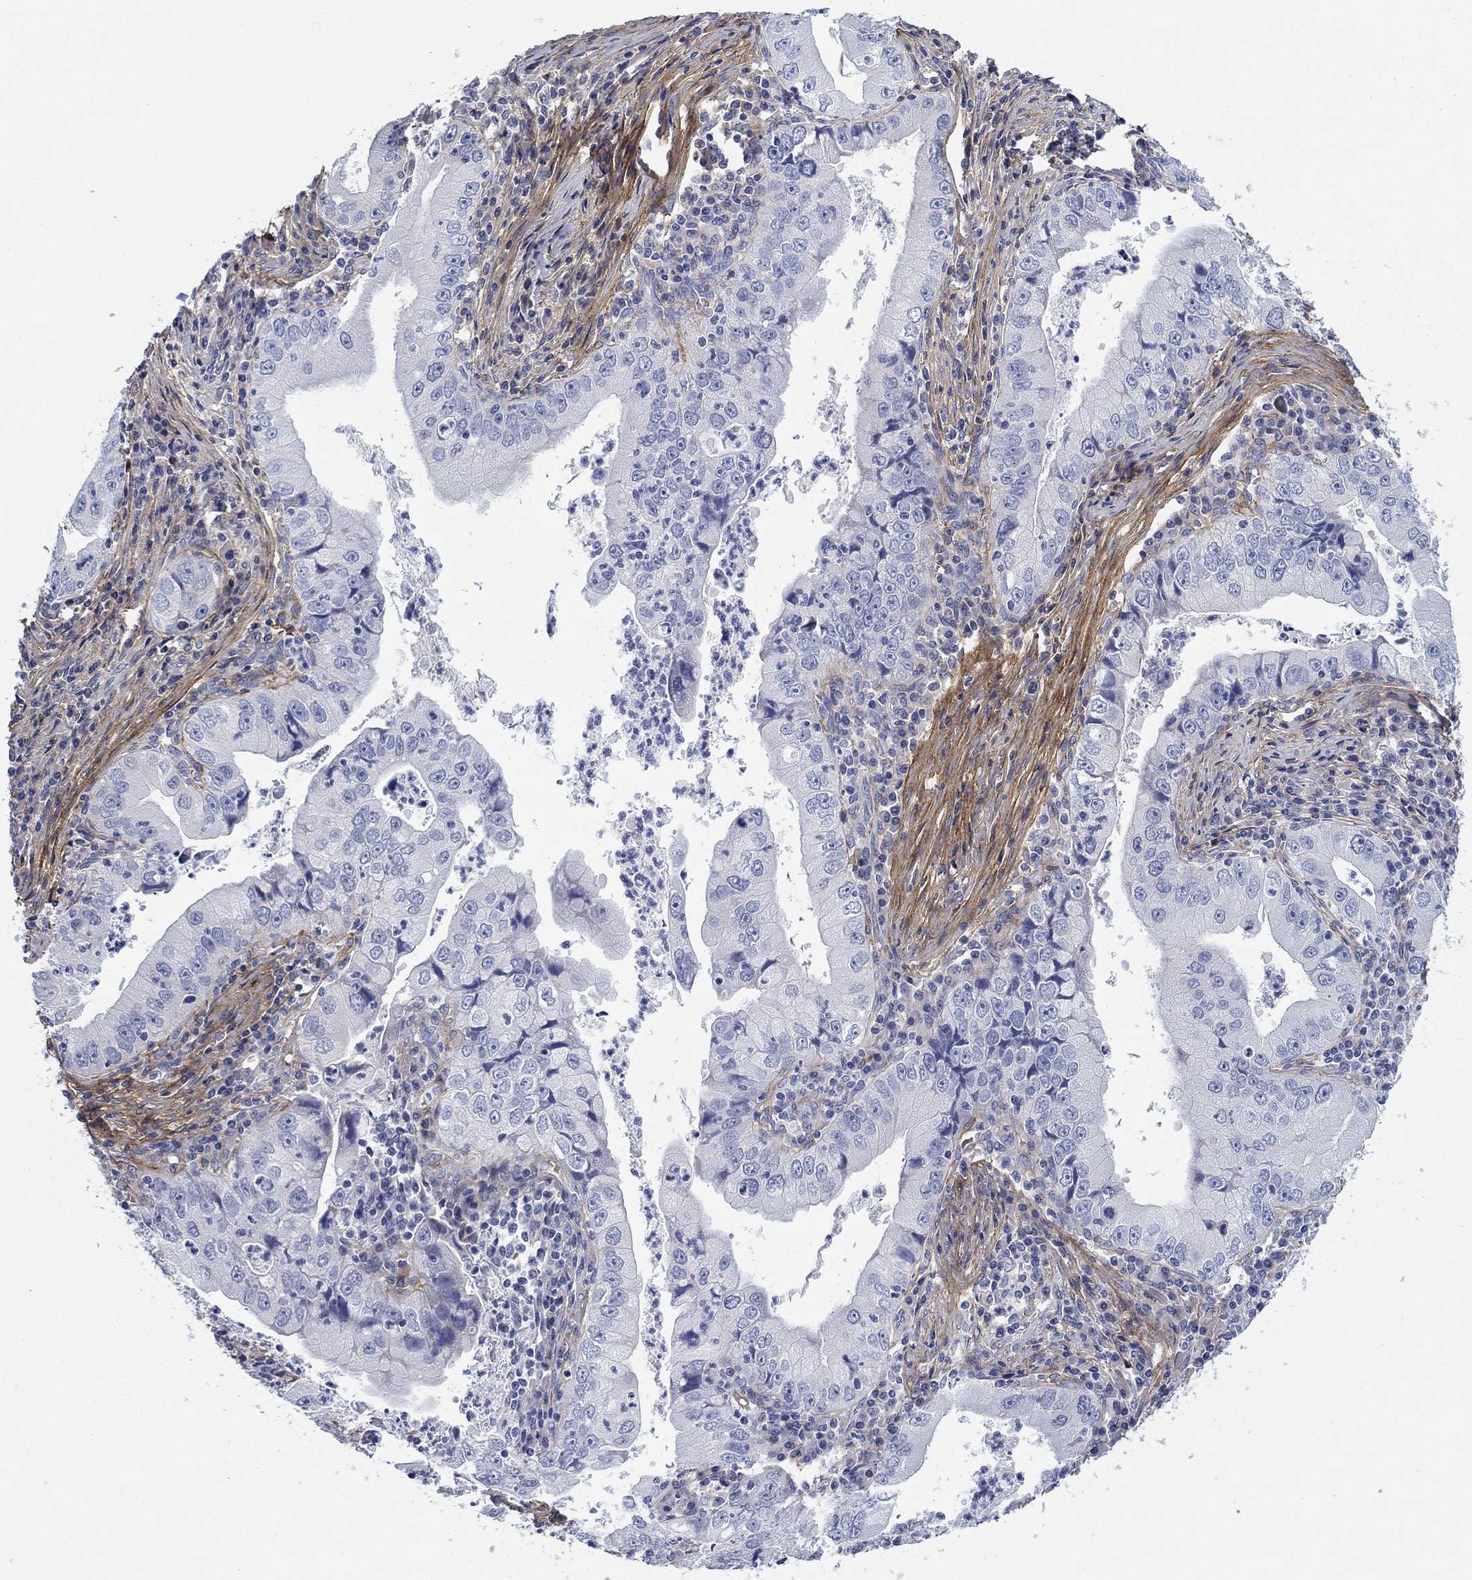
{"staining": {"intensity": "negative", "quantity": "none", "location": "none"}, "tissue": "stomach cancer", "cell_type": "Tumor cells", "image_type": "cancer", "snomed": [{"axis": "morphology", "description": "Adenocarcinoma, NOS"}, {"axis": "topography", "description": "Stomach"}], "caption": "Immunohistochemical staining of stomach cancer reveals no significant staining in tumor cells.", "gene": "GPC1", "patient": {"sex": "male", "age": 76}}